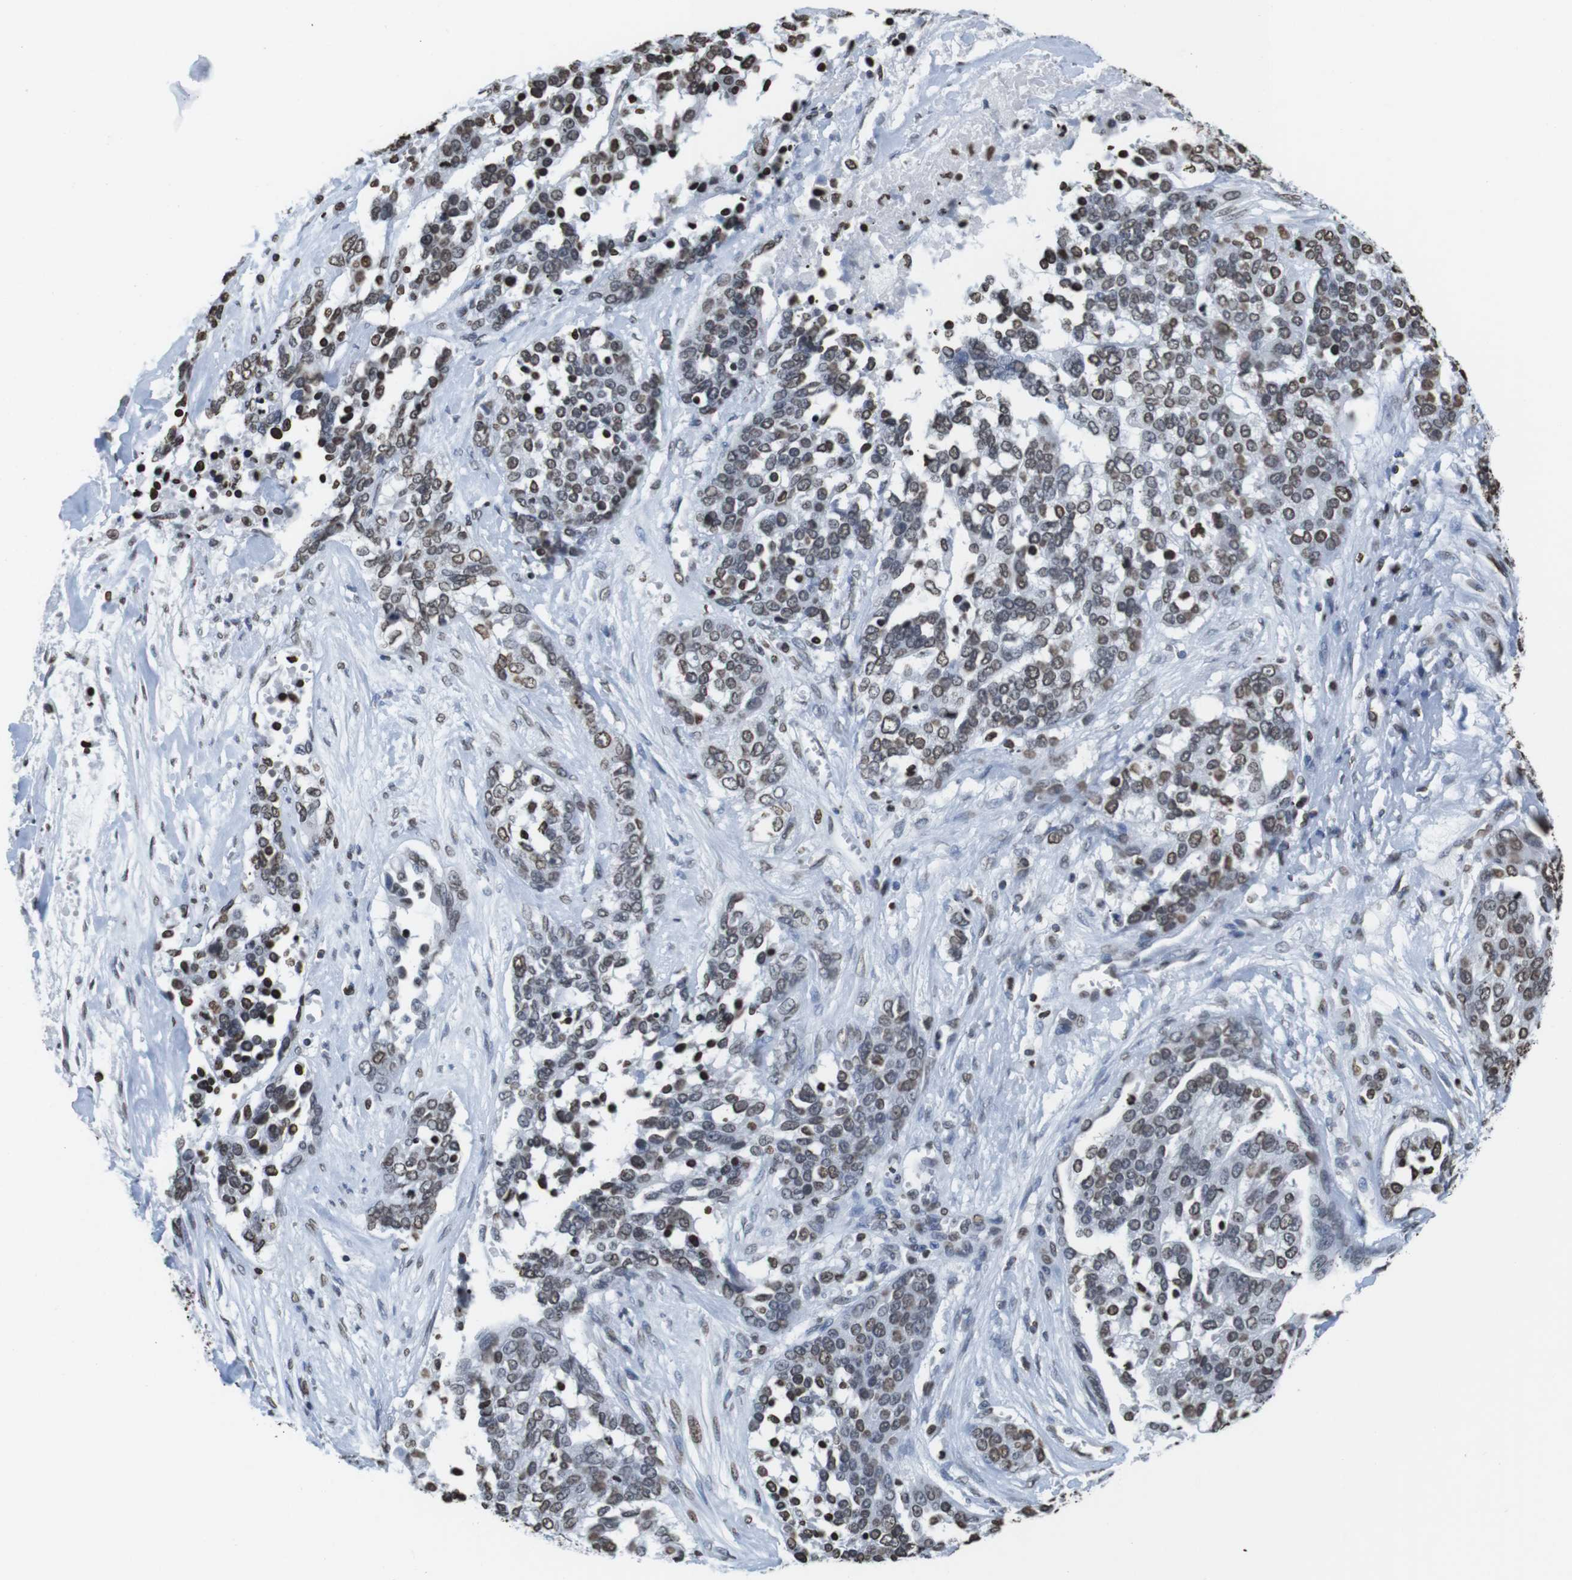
{"staining": {"intensity": "moderate", "quantity": "25%-75%", "location": "nuclear"}, "tissue": "ovarian cancer", "cell_type": "Tumor cells", "image_type": "cancer", "snomed": [{"axis": "morphology", "description": "Cystadenocarcinoma, serous, NOS"}, {"axis": "topography", "description": "Ovary"}], "caption": "Tumor cells exhibit moderate nuclear positivity in about 25%-75% of cells in ovarian cancer (serous cystadenocarcinoma).", "gene": "BSX", "patient": {"sex": "female", "age": 44}}